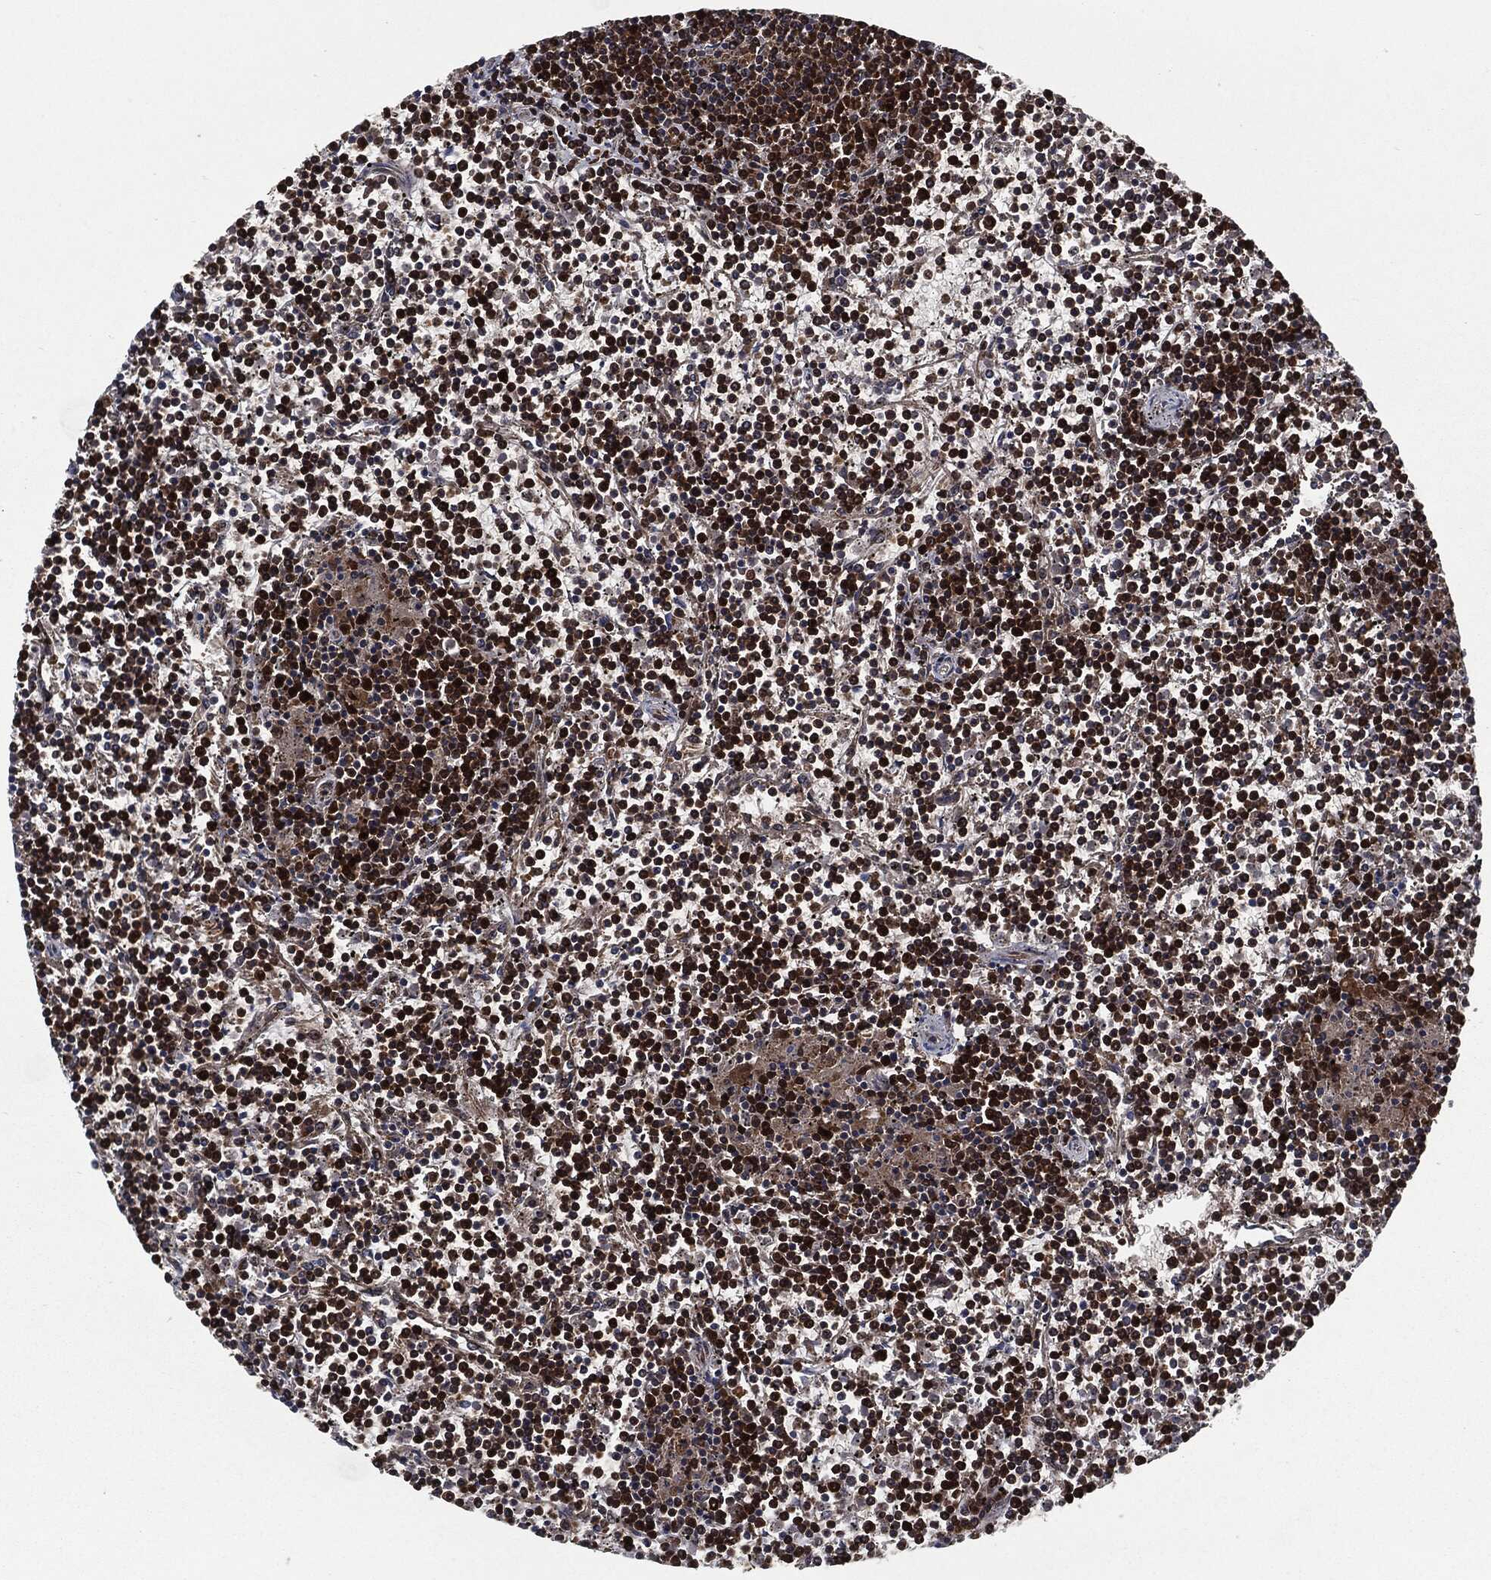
{"staining": {"intensity": "strong", "quantity": ">75%", "location": "cytoplasmic/membranous"}, "tissue": "lymphoma", "cell_type": "Tumor cells", "image_type": "cancer", "snomed": [{"axis": "morphology", "description": "Malignant lymphoma, non-Hodgkin's type, Low grade"}, {"axis": "topography", "description": "Spleen"}], "caption": "The histopathology image reveals immunohistochemical staining of malignant lymphoma, non-Hodgkin's type (low-grade). There is strong cytoplasmic/membranous staining is identified in about >75% of tumor cells.", "gene": "FH", "patient": {"sex": "female", "age": 19}}